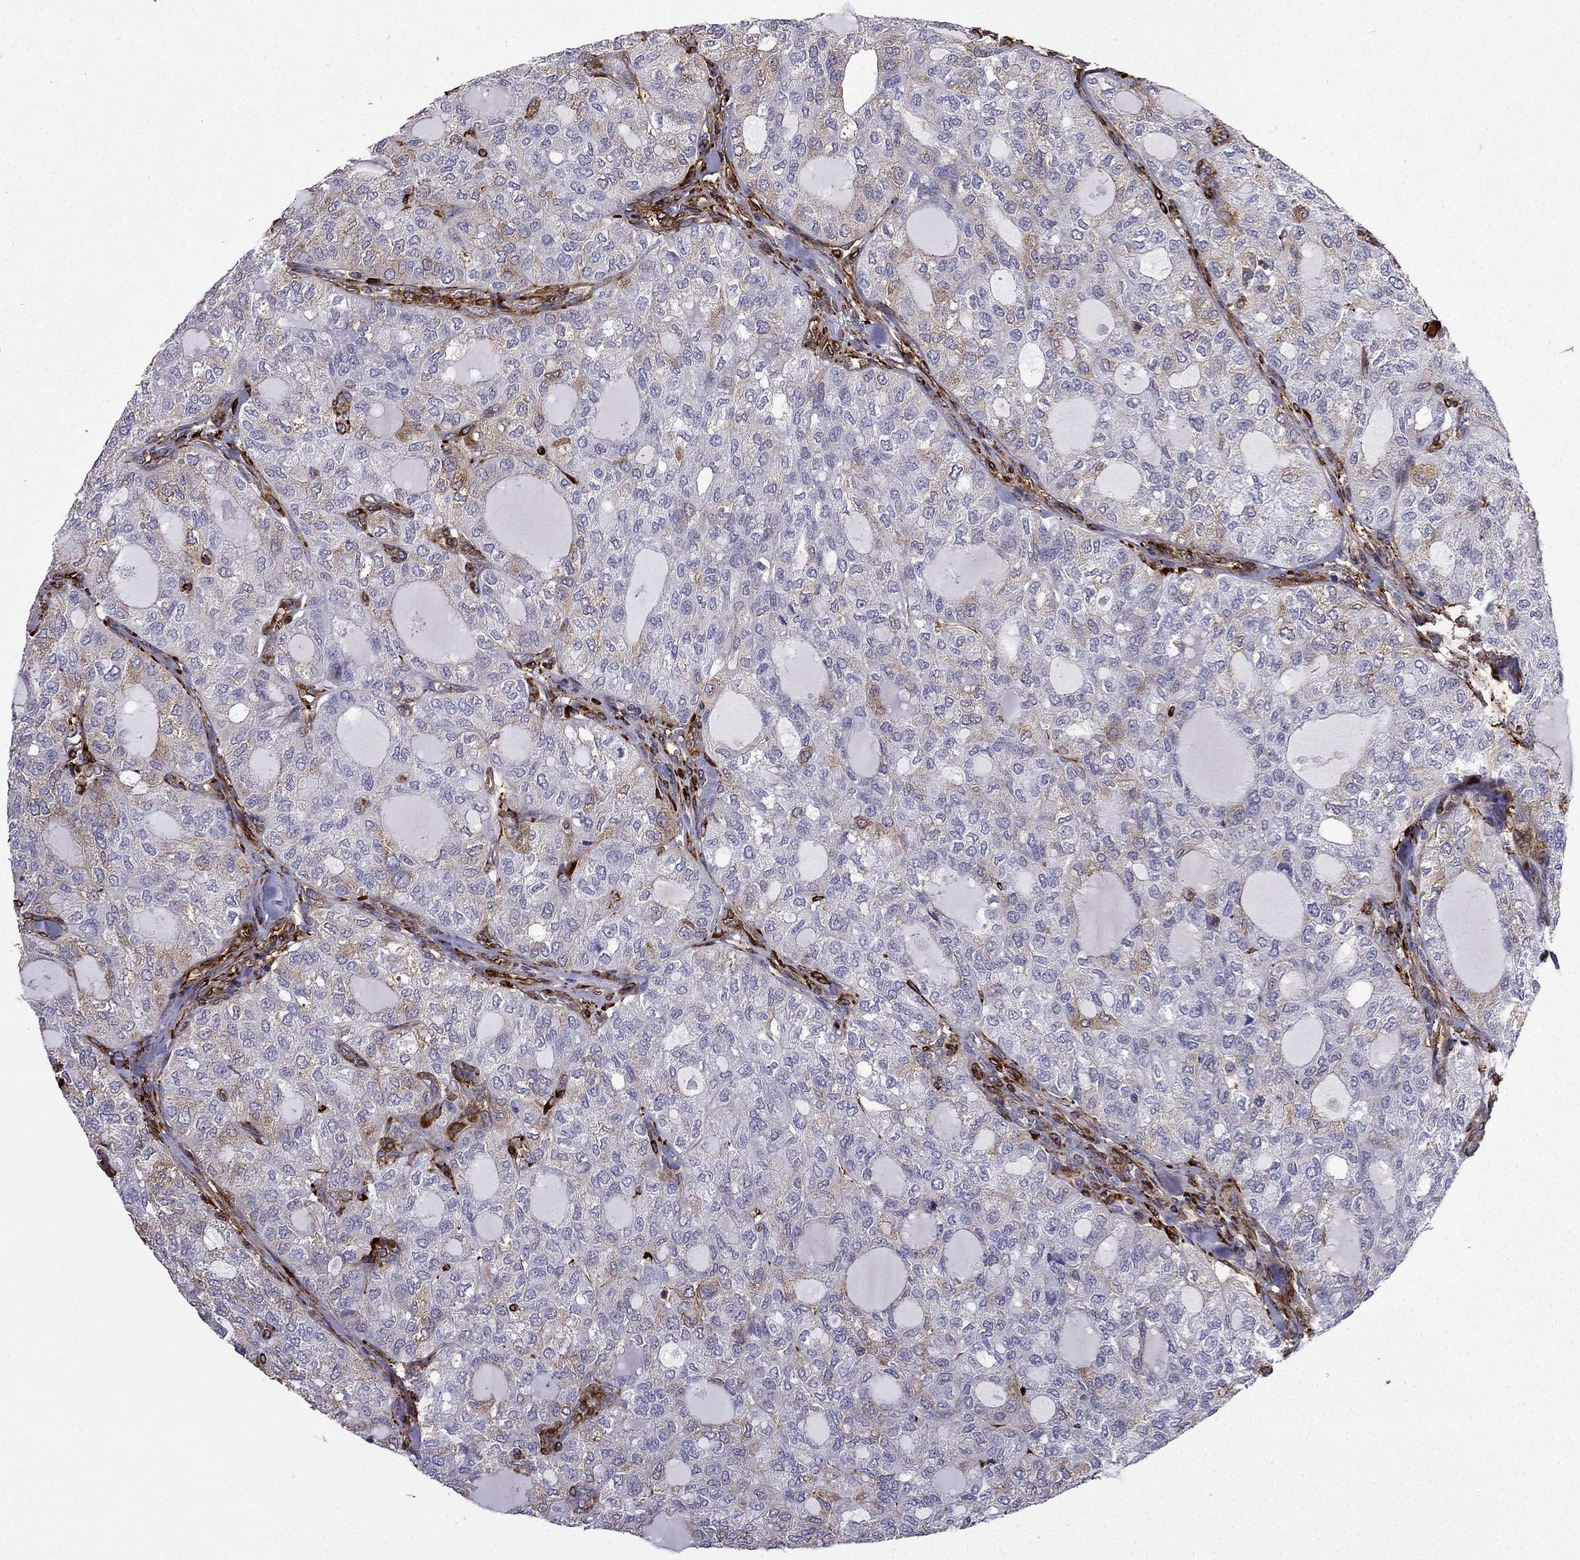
{"staining": {"intensity": "weak", "quantity": "<25%", "location": "cytoplasmic/membranous"}, "tissue": "thyroid cancer", "cell_type": "Tumor cells", "image_type": "cancer", "snomed": [{"axis": "morphology", "description": "Follicular adenoma carcinoma, NOS"}, {"axis": "topography", "description": "Thyroid gland"}], "caption": "Immunohistochemistry (IHC) of human follicular adenoma carcinoma (thyroid) exhibits no positivity in tumor cells. Nuclei are stained in blue.", "gene": "MAP4", "patient": {"sex": "male", "age": 75}}